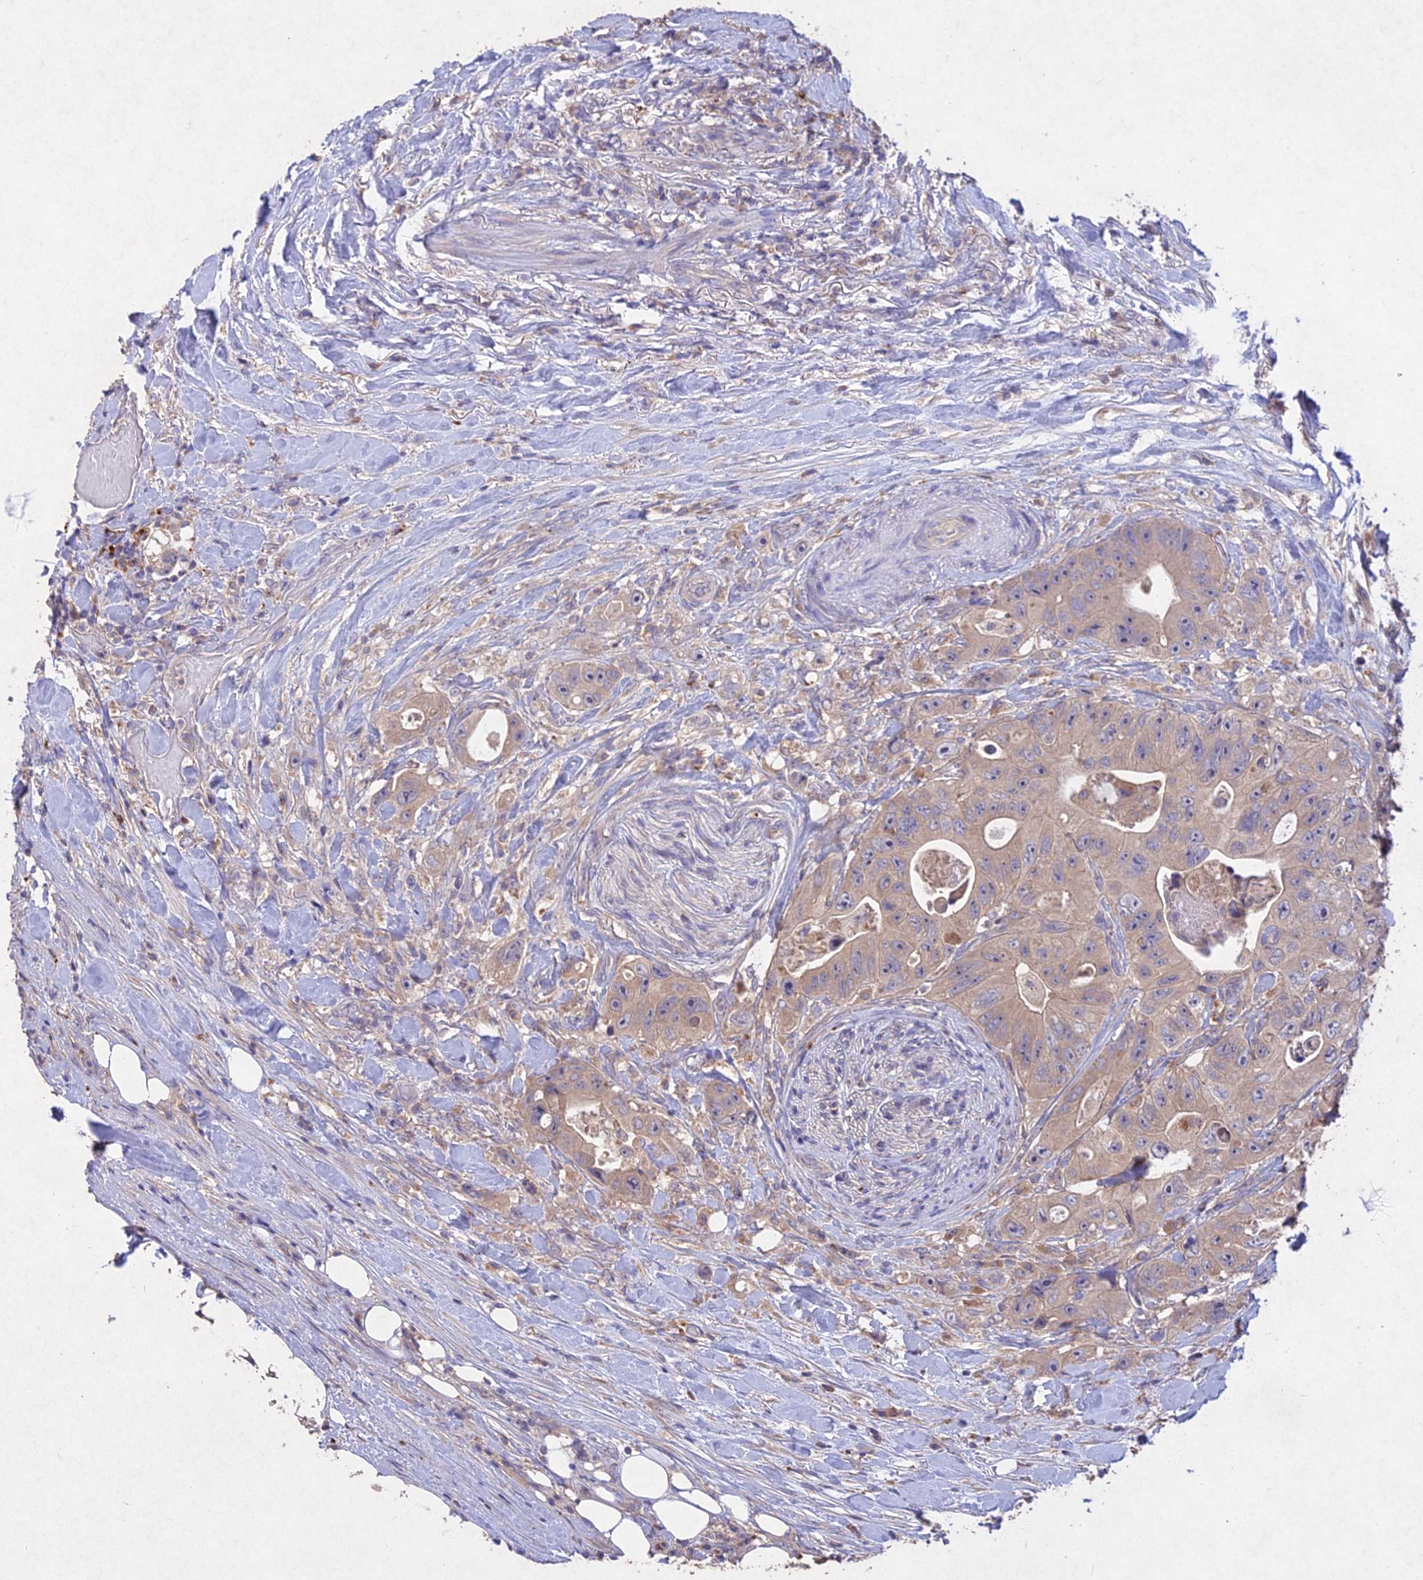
{"staining": {"intensity": "negative", "quantity": "none", "location": "none"}, "tissue": "colorectal cancer", "cell_type": "Tumor cells", "image_type": "cancer", "snomed": [{"axis": "morphology", "description": "Adenocarcinoma, NOS"}, {"axis": "topography", "description": "Colon"}], "caption": "Immunohistochemical staining of human adenocarcinoma (colorectal) shows no significant staining in tumor cells.", "gene": "SLC26A4", "patient": {"sex": "female", "age": 46}}